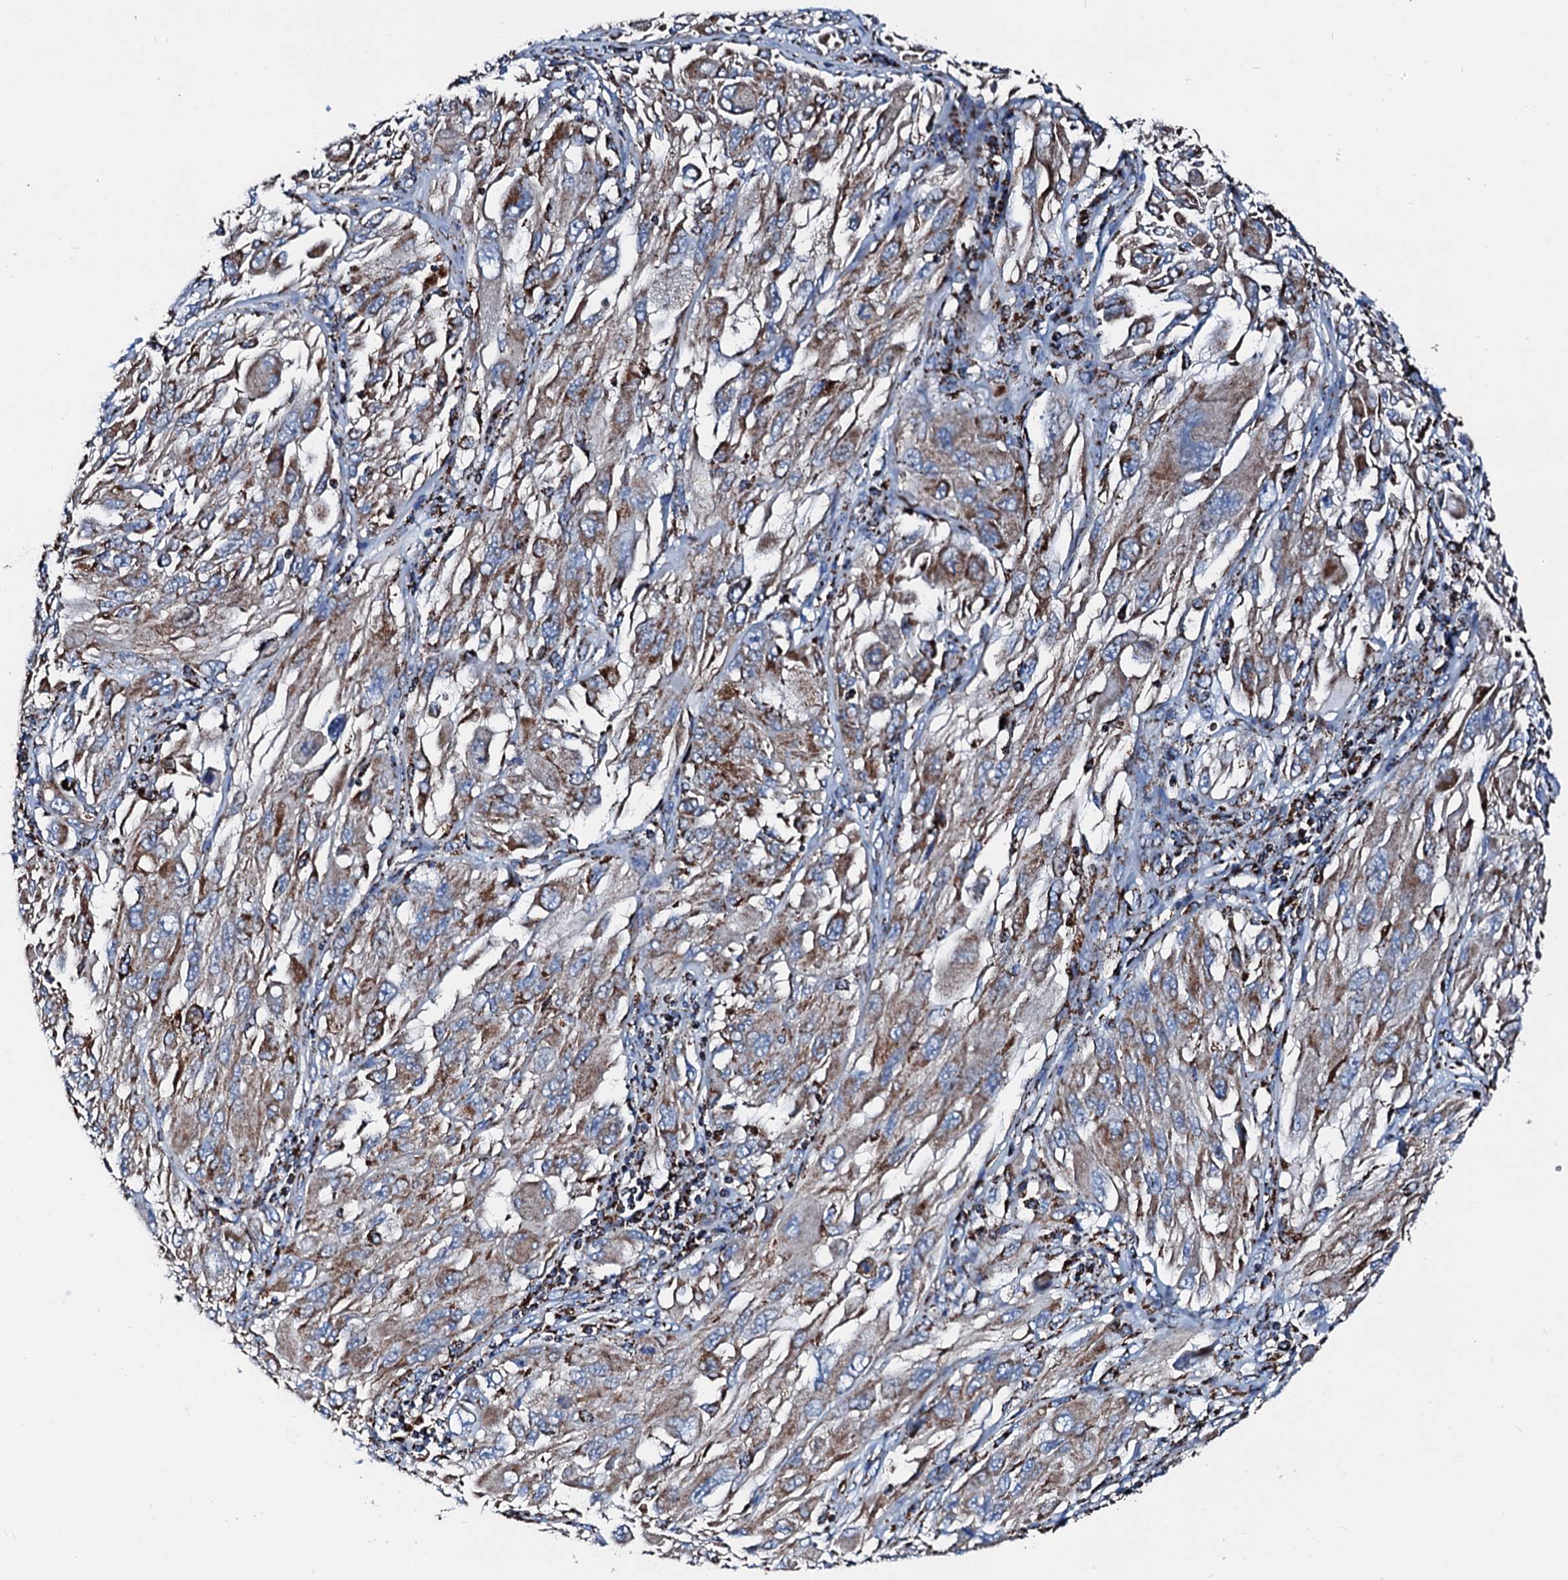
{"staining": {"intensity": "moderate", "quantity": ">75%", "location": "cytoplasmic/membranous"}, "tissue": "melanoma", "cell_type": "Tumor cells", "image_type": "cancer", "snomed": [{"axis": "morphology", "description": "Malignant melanoma, NOS"}, {"axis": "topography", "description": "Skin"}], "caption": "An image showing moderate cytoplasmic/membranous expression in approximately >75% of tumor cells in melanoma, as visualized by brown immunohistochemical staining.", "gene": "HADH", "patient": {"sex": "female", "age": 91}}